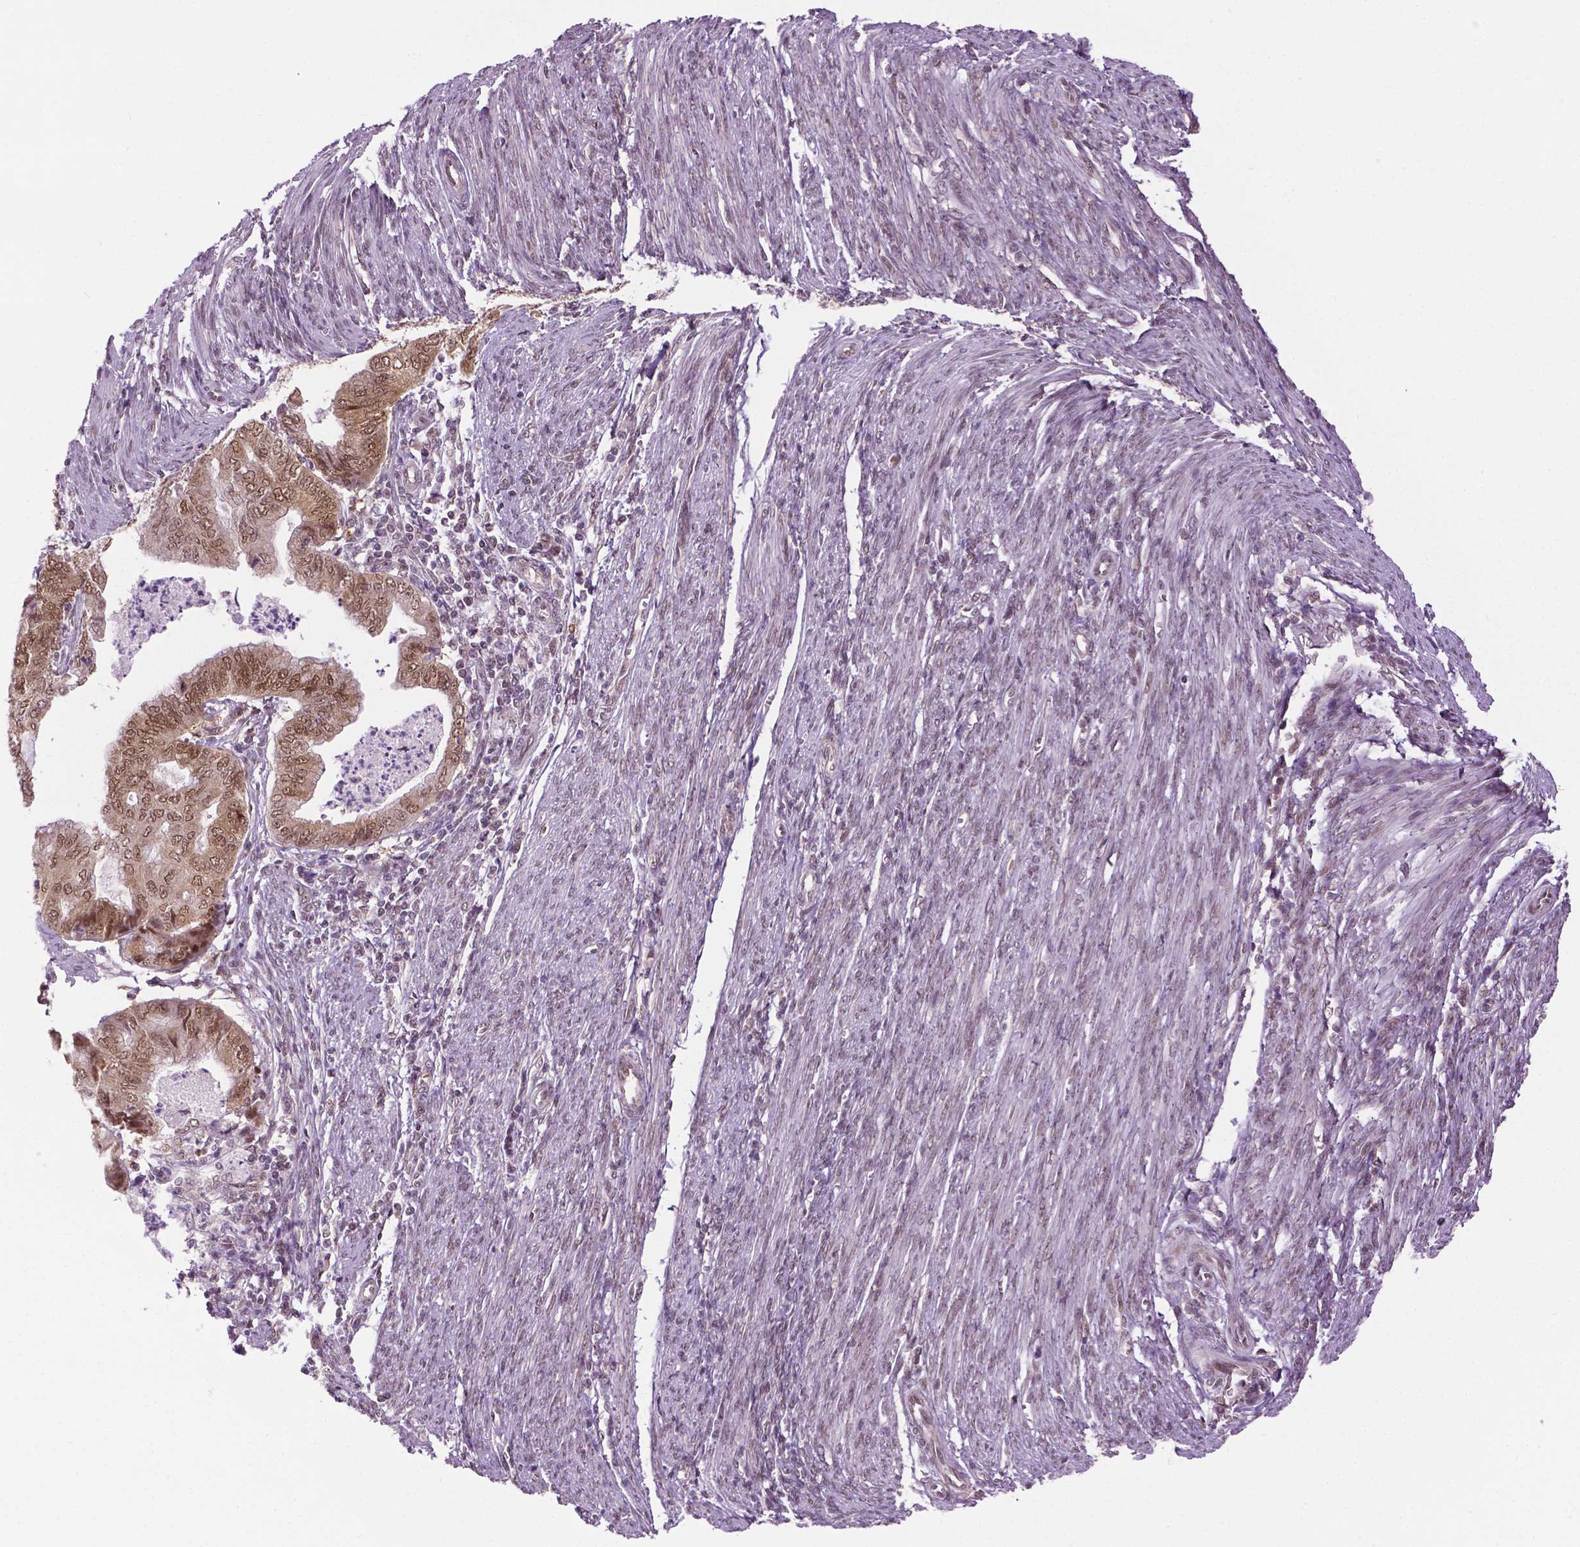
{"staining": {"intensity": "moderate", "quantity": ">75%", "location": "nuclear"}, "tissue": "endometrial cancer", "cell_type": "Tumor cells", "image_type": "cancer", "snomed": [{"axis": "morphology", "description": "Adenocarcinoma, NOS"}, {"axis": "topography", "description": "Endometrium"}], "caption": "This micrograph reveals immunohistochemistry staining of human adenocarcinoma (endometrial), with medium moderate nuclear expression in about >75% of tumor cells.", "gene": "UBQLN4", "patient": {"sex": "female", "age": 79}}